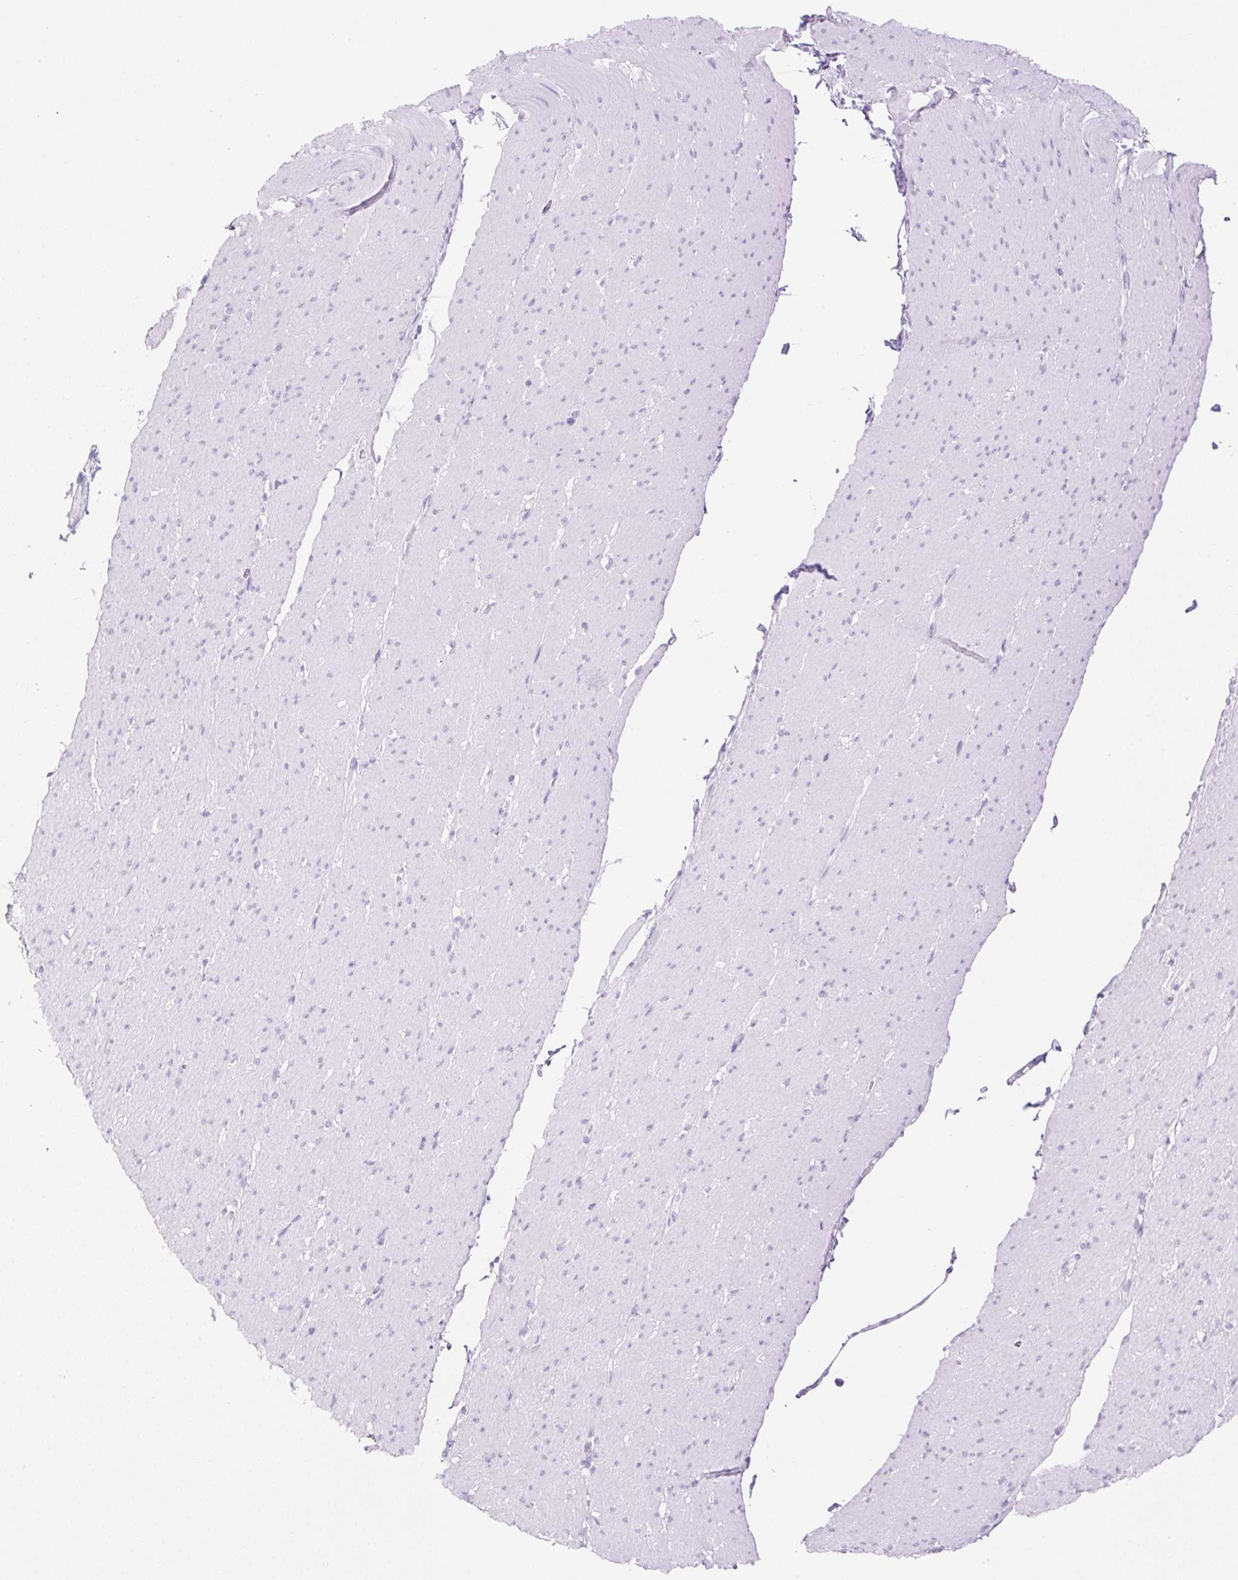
{"staining": {"intensity": "negative", "quantity": "none", "location": "none"}, "tissue": "smooth muscle", "cell_type": "Smooth muscle cells", "image_type": "normal", "snomed": [{"axis": "morphology", "description": "Normal tissue, NOS"}, {"axis": "topography", "description": "Smooth muscle"}, {"axis": "topography", "description": "Rectum"}], "caption": "IHC micrograph of unremarkable smooth muscle: human smooth muscle stained with DAB (3,3'-diaminobenzidine) demonstrates no significant protein positivity in smooth muscle cells. (Stains: DAB IHC with hematoxylin counter stain, Microscopy: brightfield microscopy at high magnification).", "gene": "SPRR4", "patient": {"sex": "male", "age": 53}}